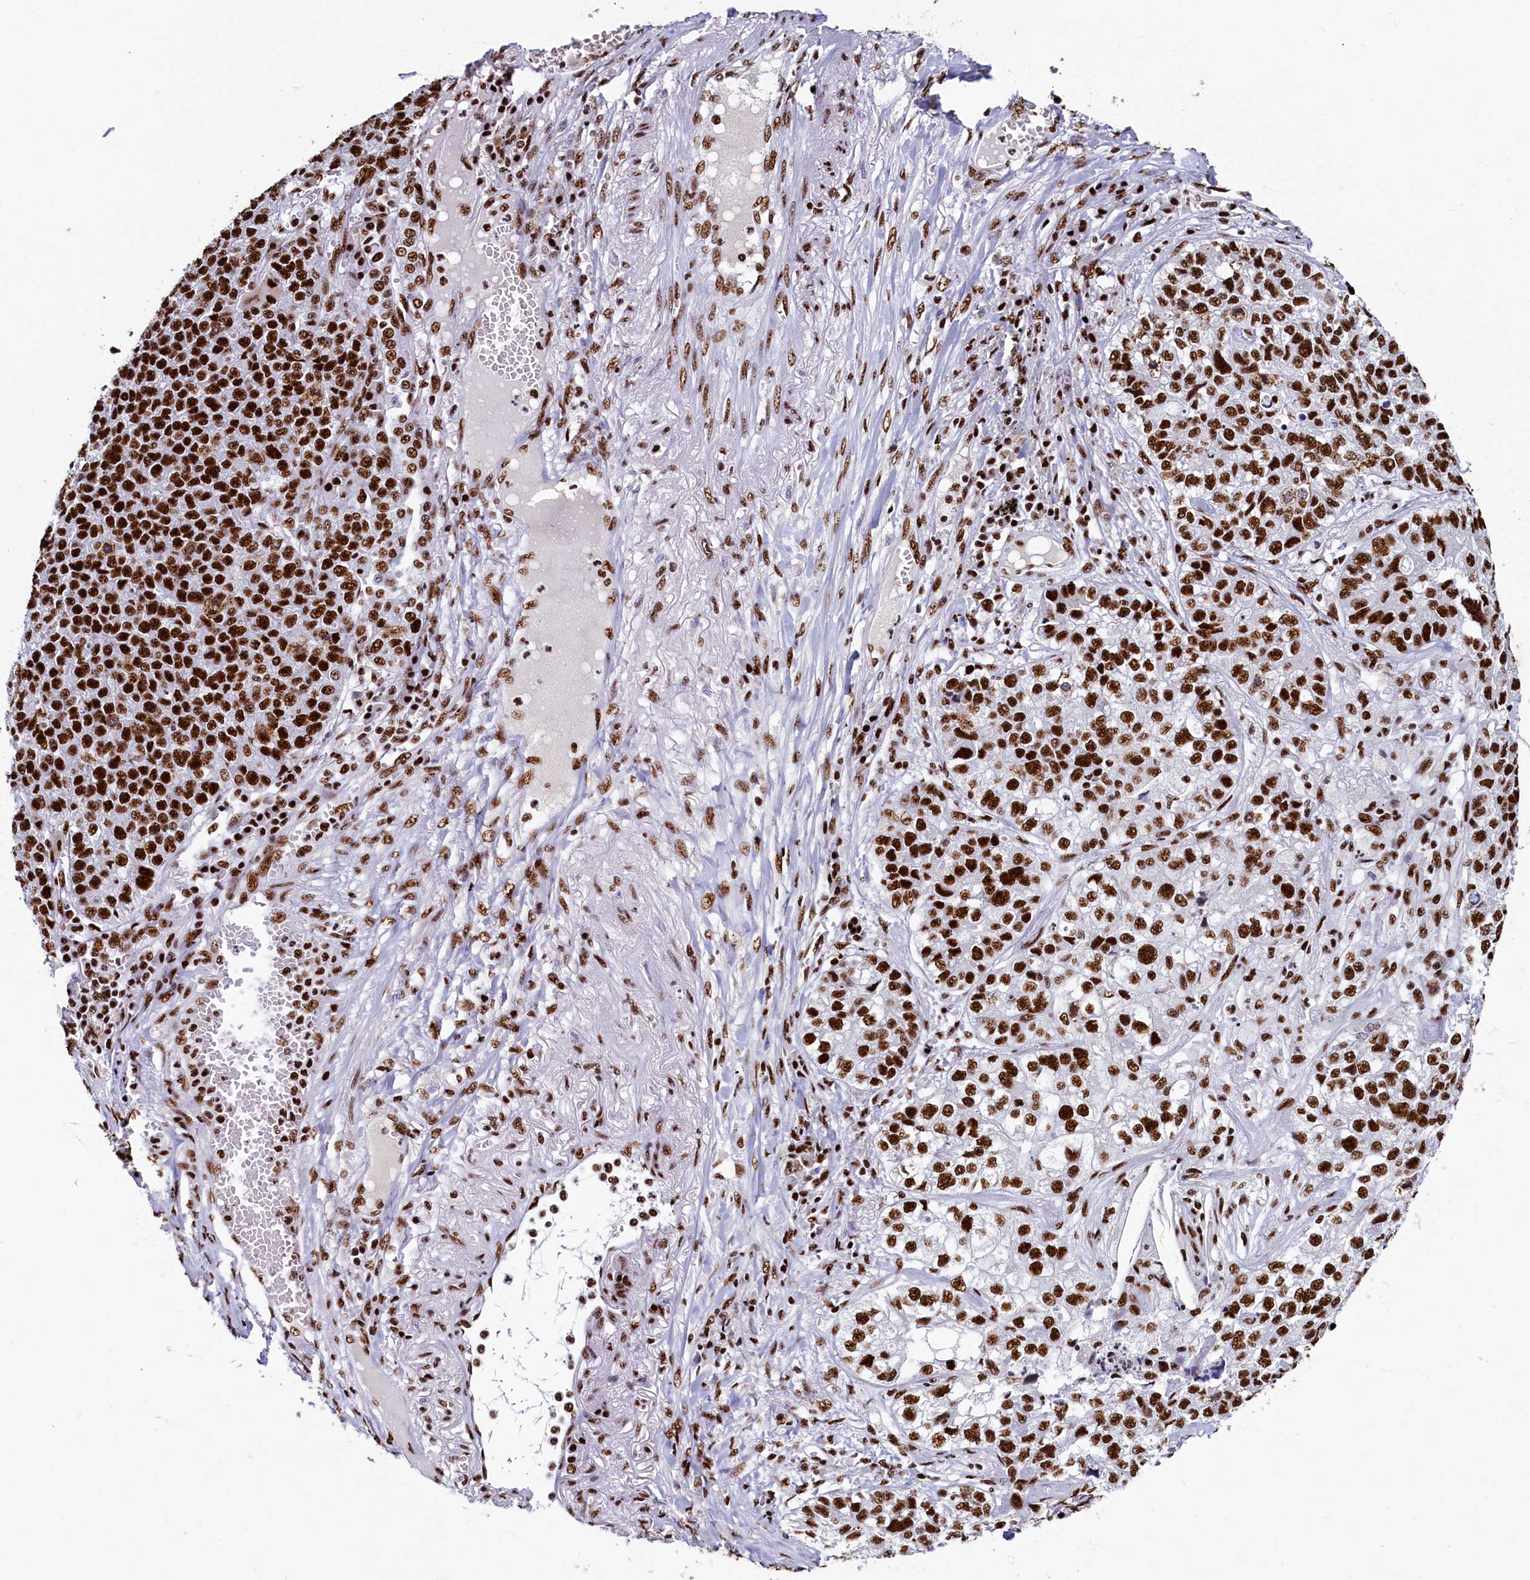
{"staining": {"intensity": "strong", "quantity": ">75%", "location": "nuclear"}, "tissue": "lung cancer", "cell_type": "Tumor cells", "image_type": "cancer", "snomed": [{"axis": "morphology", "description": "Adenocarcinoma, NOS"}, {"axis": "topography", "description": "Lung"}], "caption": "This micrograph shows immunohistochemistry (IHC) staining of human lung cancer (adenocarcinoma), with high strong nuclear expression in approximately >75% of tumor cells.", "gene": "SRRM2", "patient": {"sex": "male", "age": 49}}